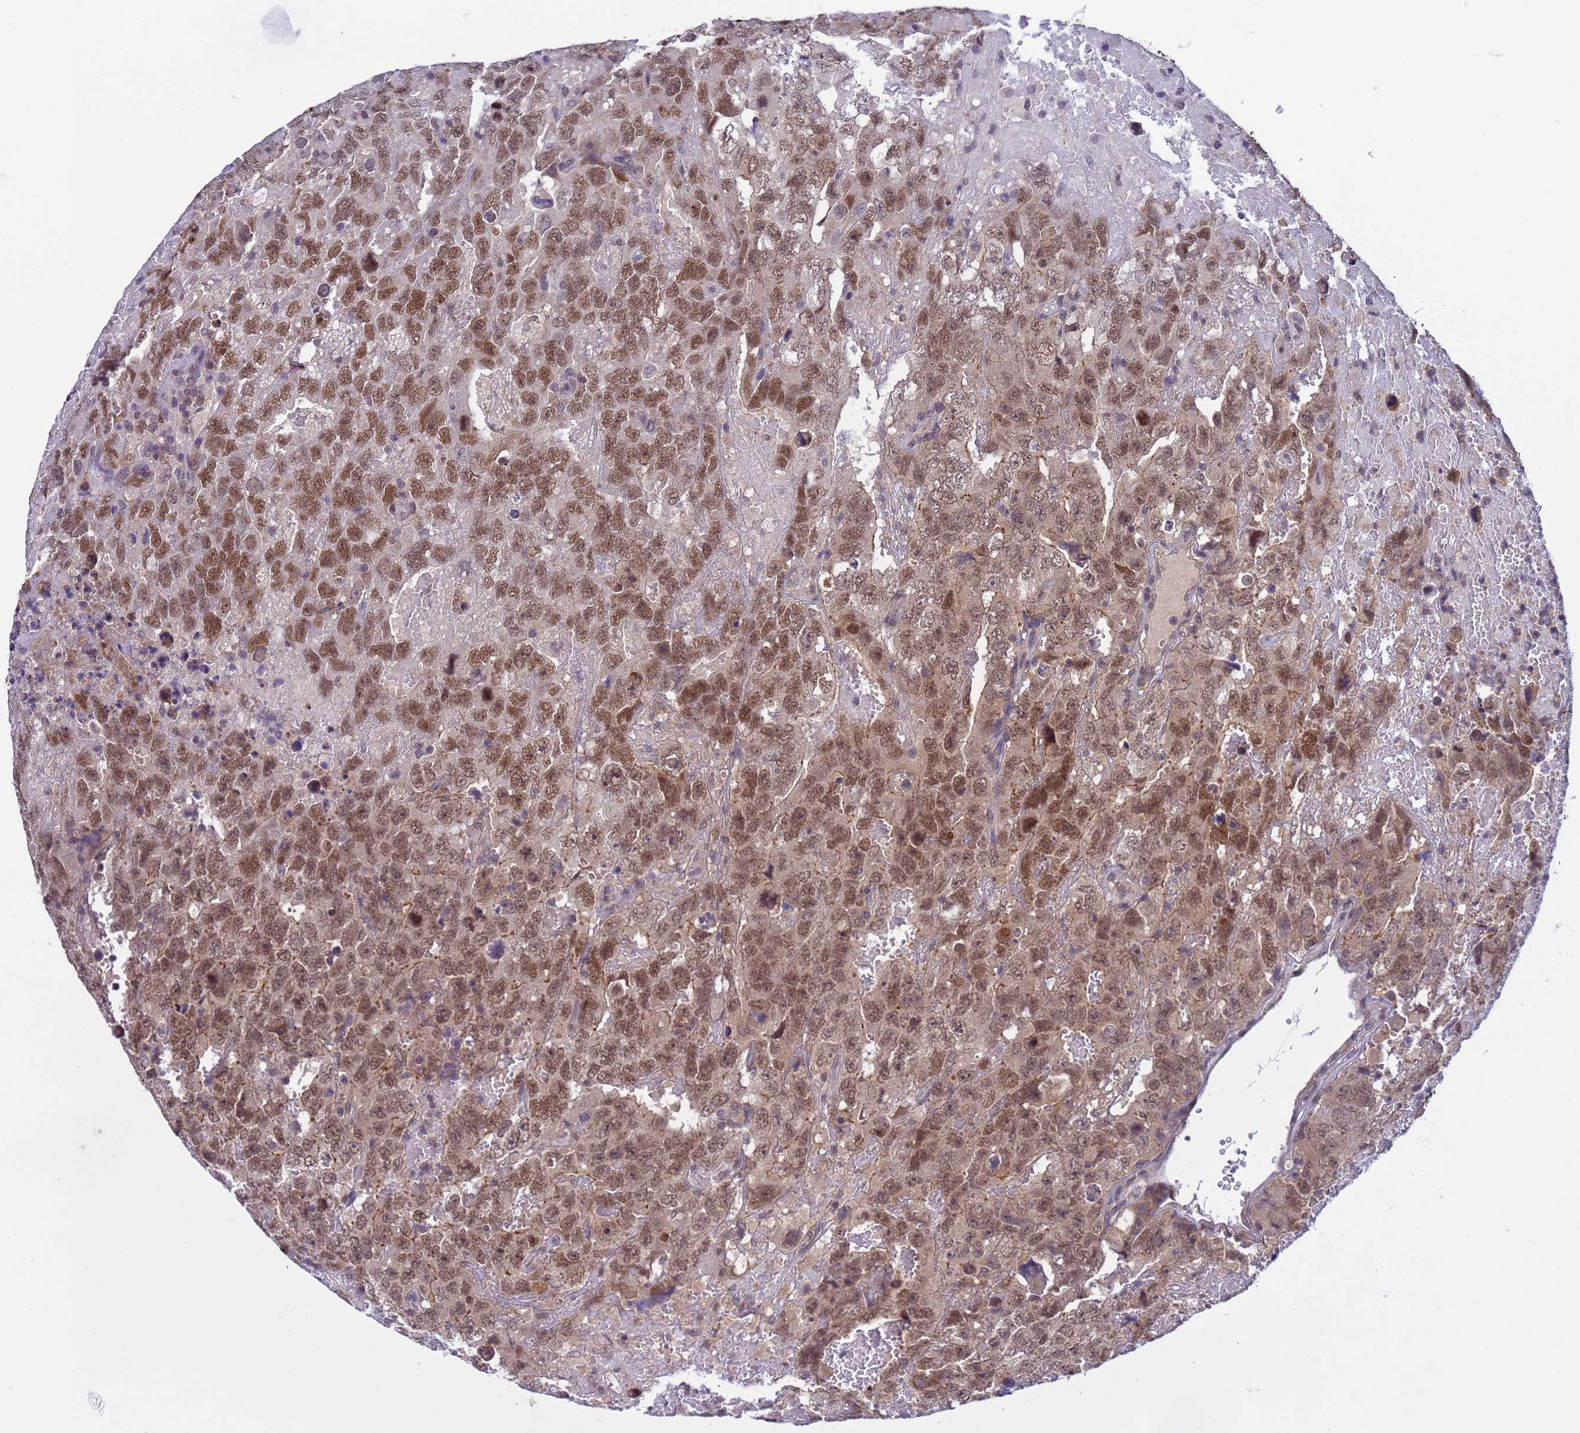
{"staining": {"intensity": "moderate", "quantity": ">75%", "location": "nuclear"}, "tissue": "testis cancer", "cell_type": "Tumor cells", "image_type": "cancer", "snomed": [{"axis": "morphology", "description": "Carcinoma, Embryonal, NOS"}, {"axis": "topography", "description": "Testis"}], "caption": "IHC micrograph of testis embryonal carcinoma stained for a protein (brown), which displays medium levels of moderate nuclear expression in approximately >75% of tumor cells.", "gene": "NPEPPS", "patient": {"sex": "male", "age": 45}}